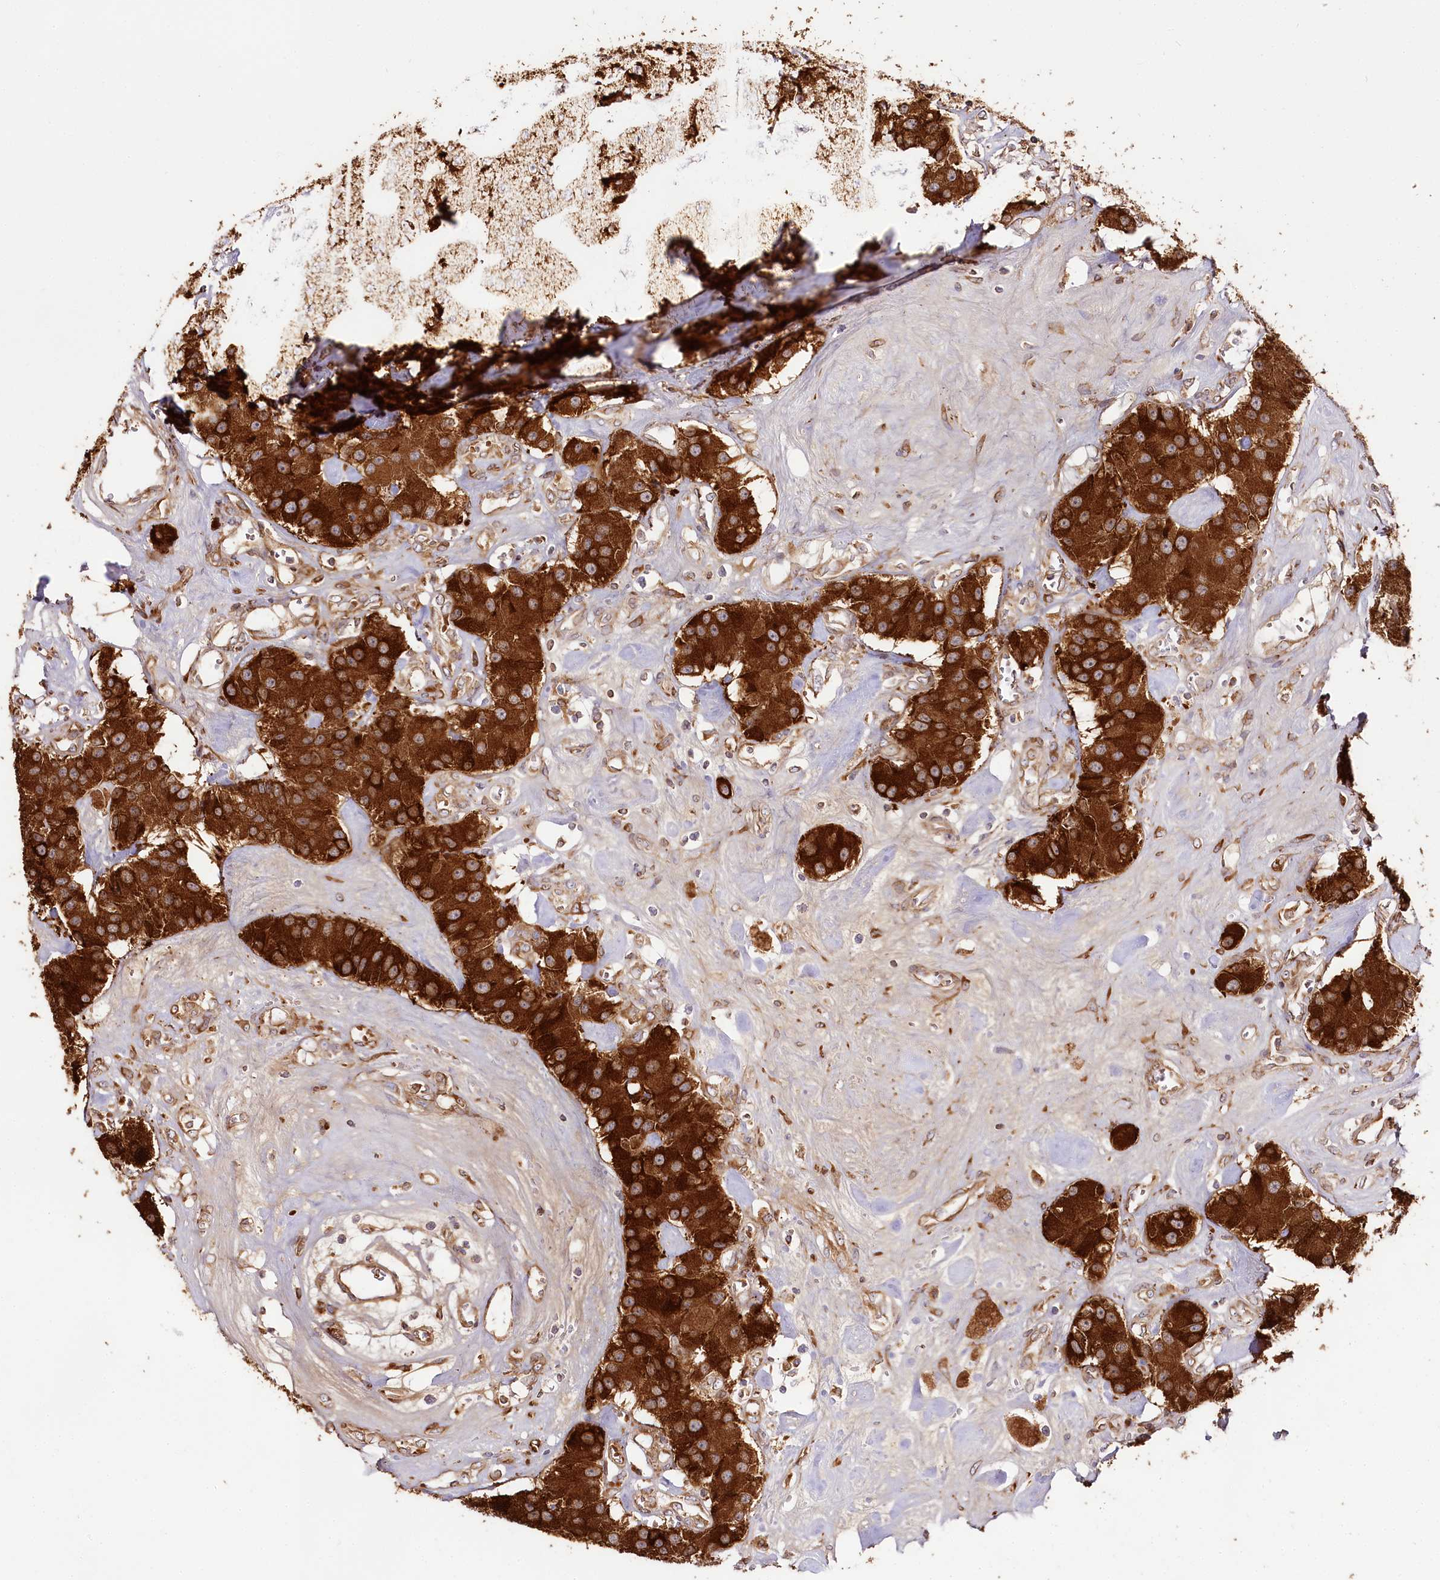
{"staining": {"intensity": "strong", "quantity": ">75%", "location": "cytoplasmic/membranous"}, "tissue": "carcinoid", "cell_type": "Tumor cells", "image_type": "cancer", "snomed": [{"axis": "morphology", "description": "Carcinoid, malignant, NOS"}, {"axis": "topography", "description": "Pancreas"}], "caption": "Human carcinoid stained for a protein (brown) demonstrates strong cytoplasmic/membranous positive positivity in approximately >75% of tumor cells.", "gene": "CNPY2", "patient": {"sex": "male", "age": 41}}